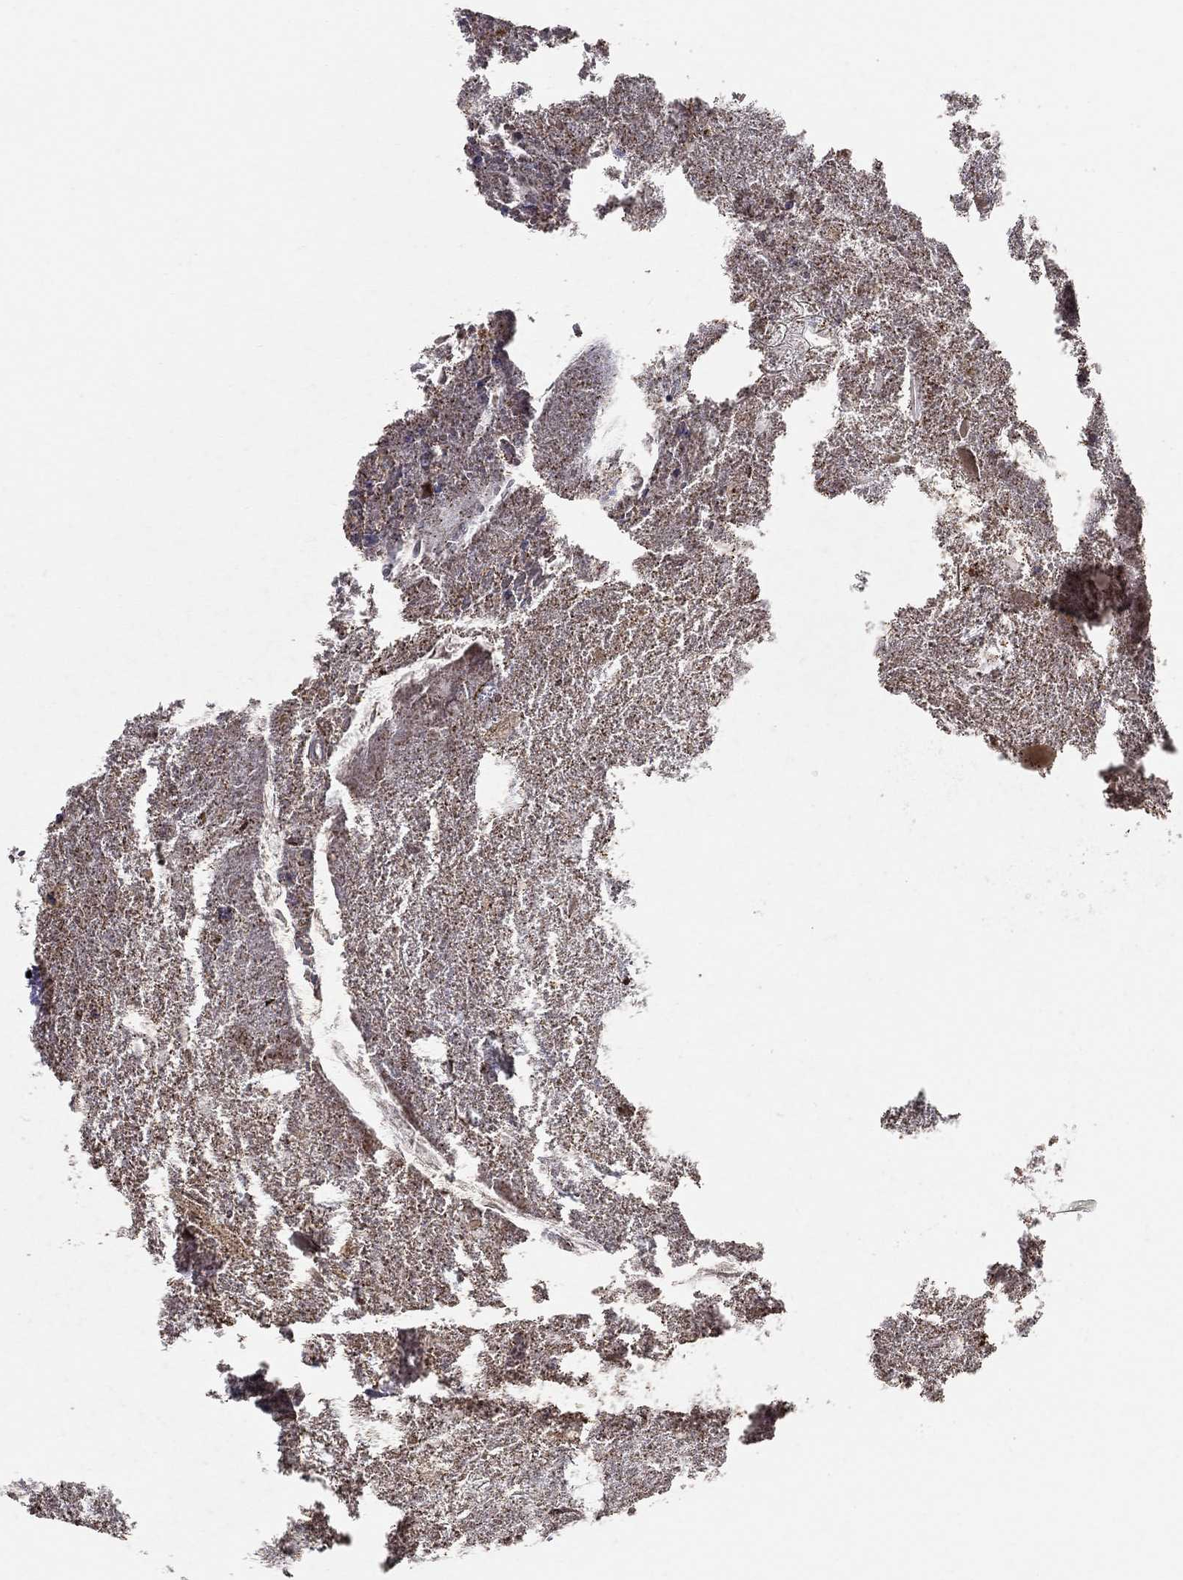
{"staining": {"intensity": "moderate", "quantity": "<25%", "location": "nuclear"}, "tissue": "appendix", "cell_type": "Glandular cells", "image_type": "normal", "snomed": [{"axis": "morphology", "description": "Normal tissue, NOS"}, {"axis": "topography", "description": "Appendix"}], "caption": "Moderate nuclear protein staining is seen in approximately <25% of glandular cells in appendix.", "gene": "RAPGEF5", "patient": {"sex": "female", "age": 23}}